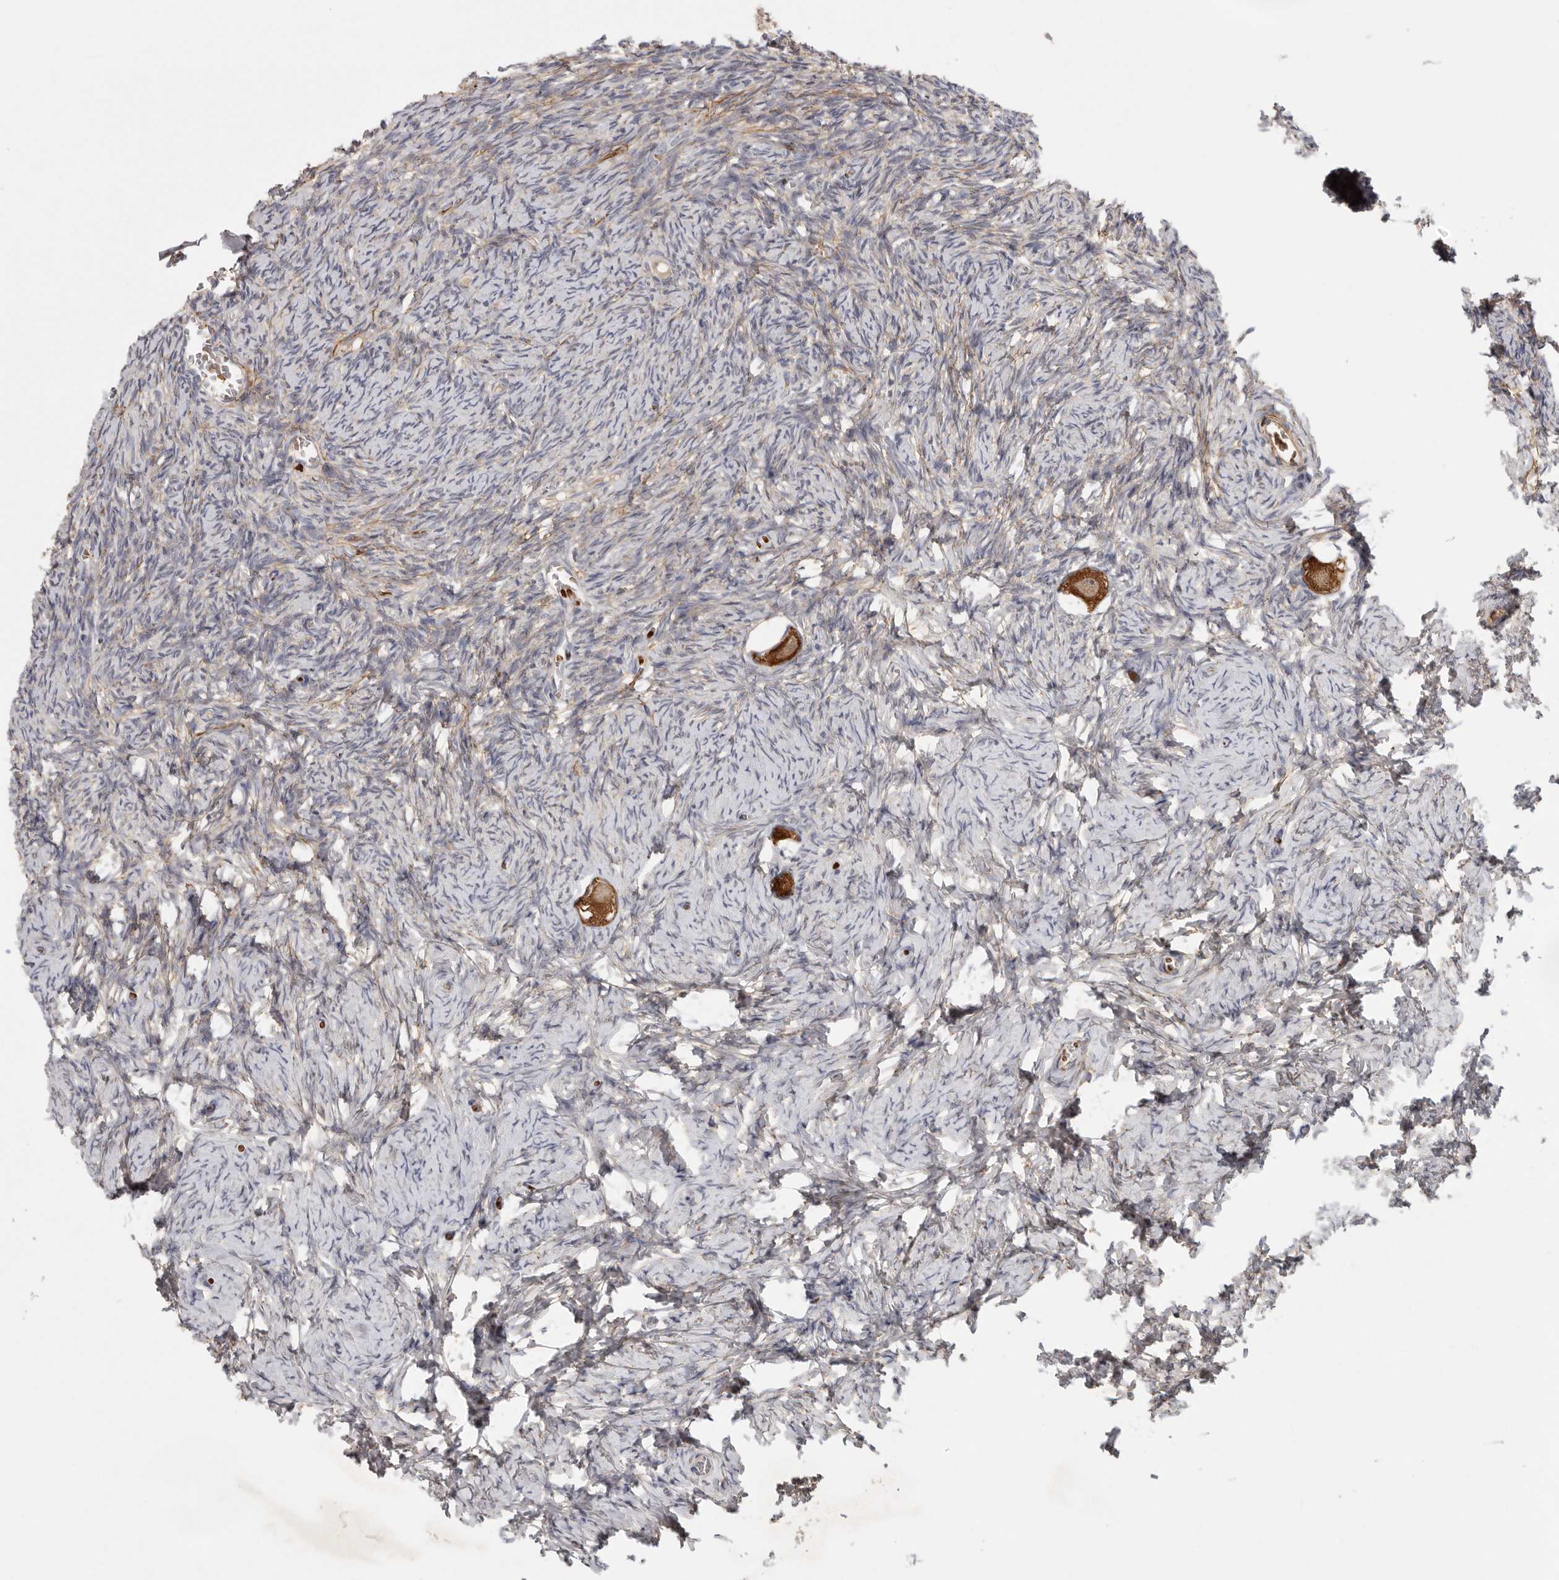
{"staining": {"intensity": "strong", "quantity": ">75%", "location": "cytoplasmic/membranous"}, "tissue": "ovary", "cell_type": "Follicle cells", "image_type": "normal", "snomed": [{"axis": "morphology", "description": "Normal tissue, NOS"}, {"axis": "topography", "description": "Ovary"}], "caption": "Strong cytoplasmic/membranous expression for a protein is seen in about >75% of follicle cells of unremarkable ovary using immunohistochemistry.", "gene": "CFAP298", "patient": {"sex": "female", "age": 27}}